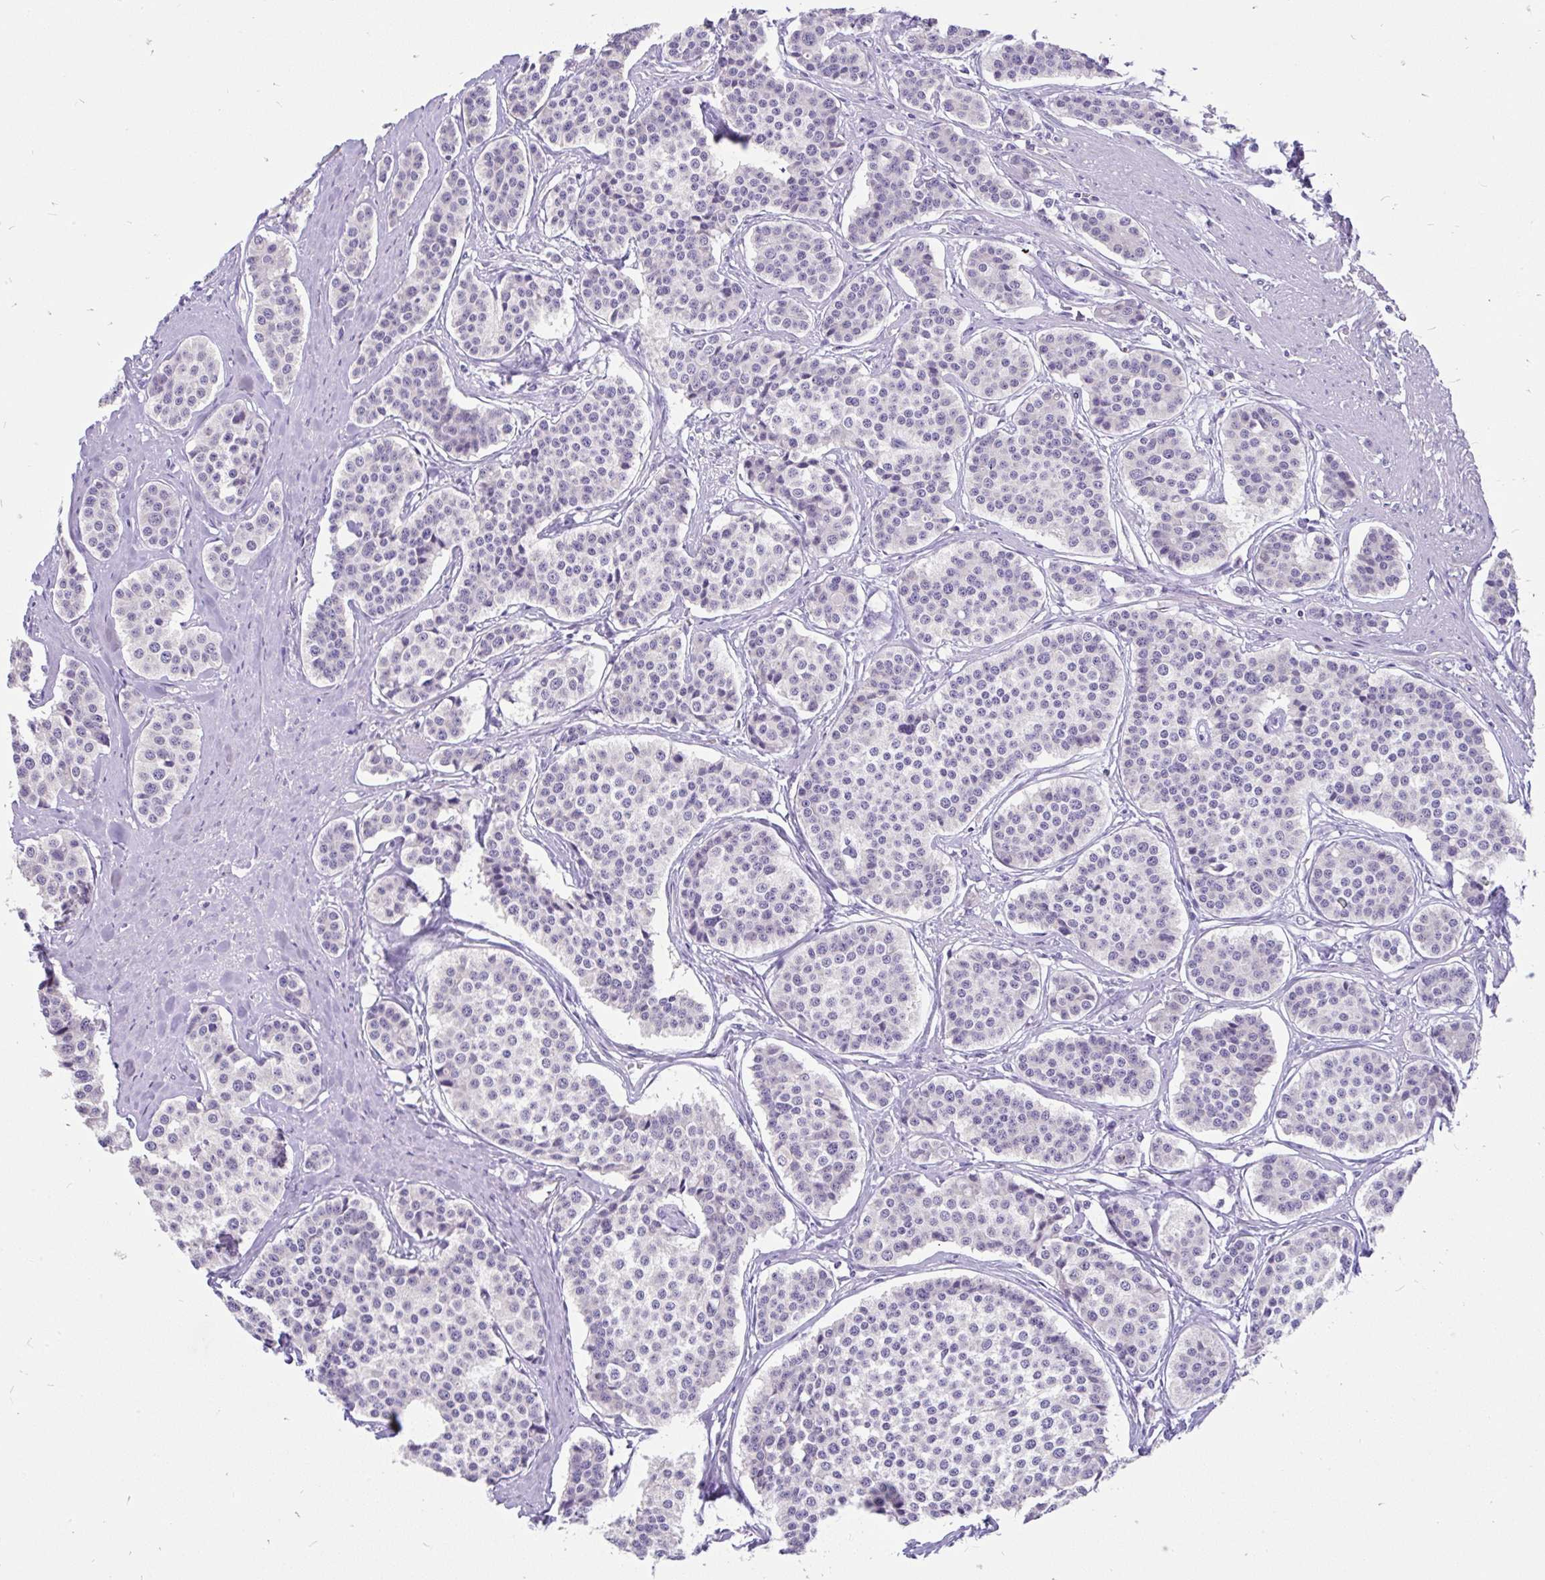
{"staining": {"intensity": "negative", "quantity": "none", "location": "none"}, "tissue": "carcinoid", "cell_type": "Tumor cells", "image_type": "cancer", "snomed": [{"axis": "morphology", "description": "Carcinoid, malignant, NOS"}, {"axis": "topography", "description": "Small intestine"}], "caption": "This is a photomicrograph of immunohistochemistry staining of carcinoid (malignant), which shows no expression in tumor cells.", "gene": "INTS5", "patient": {"sex": "male", "age": 60}}